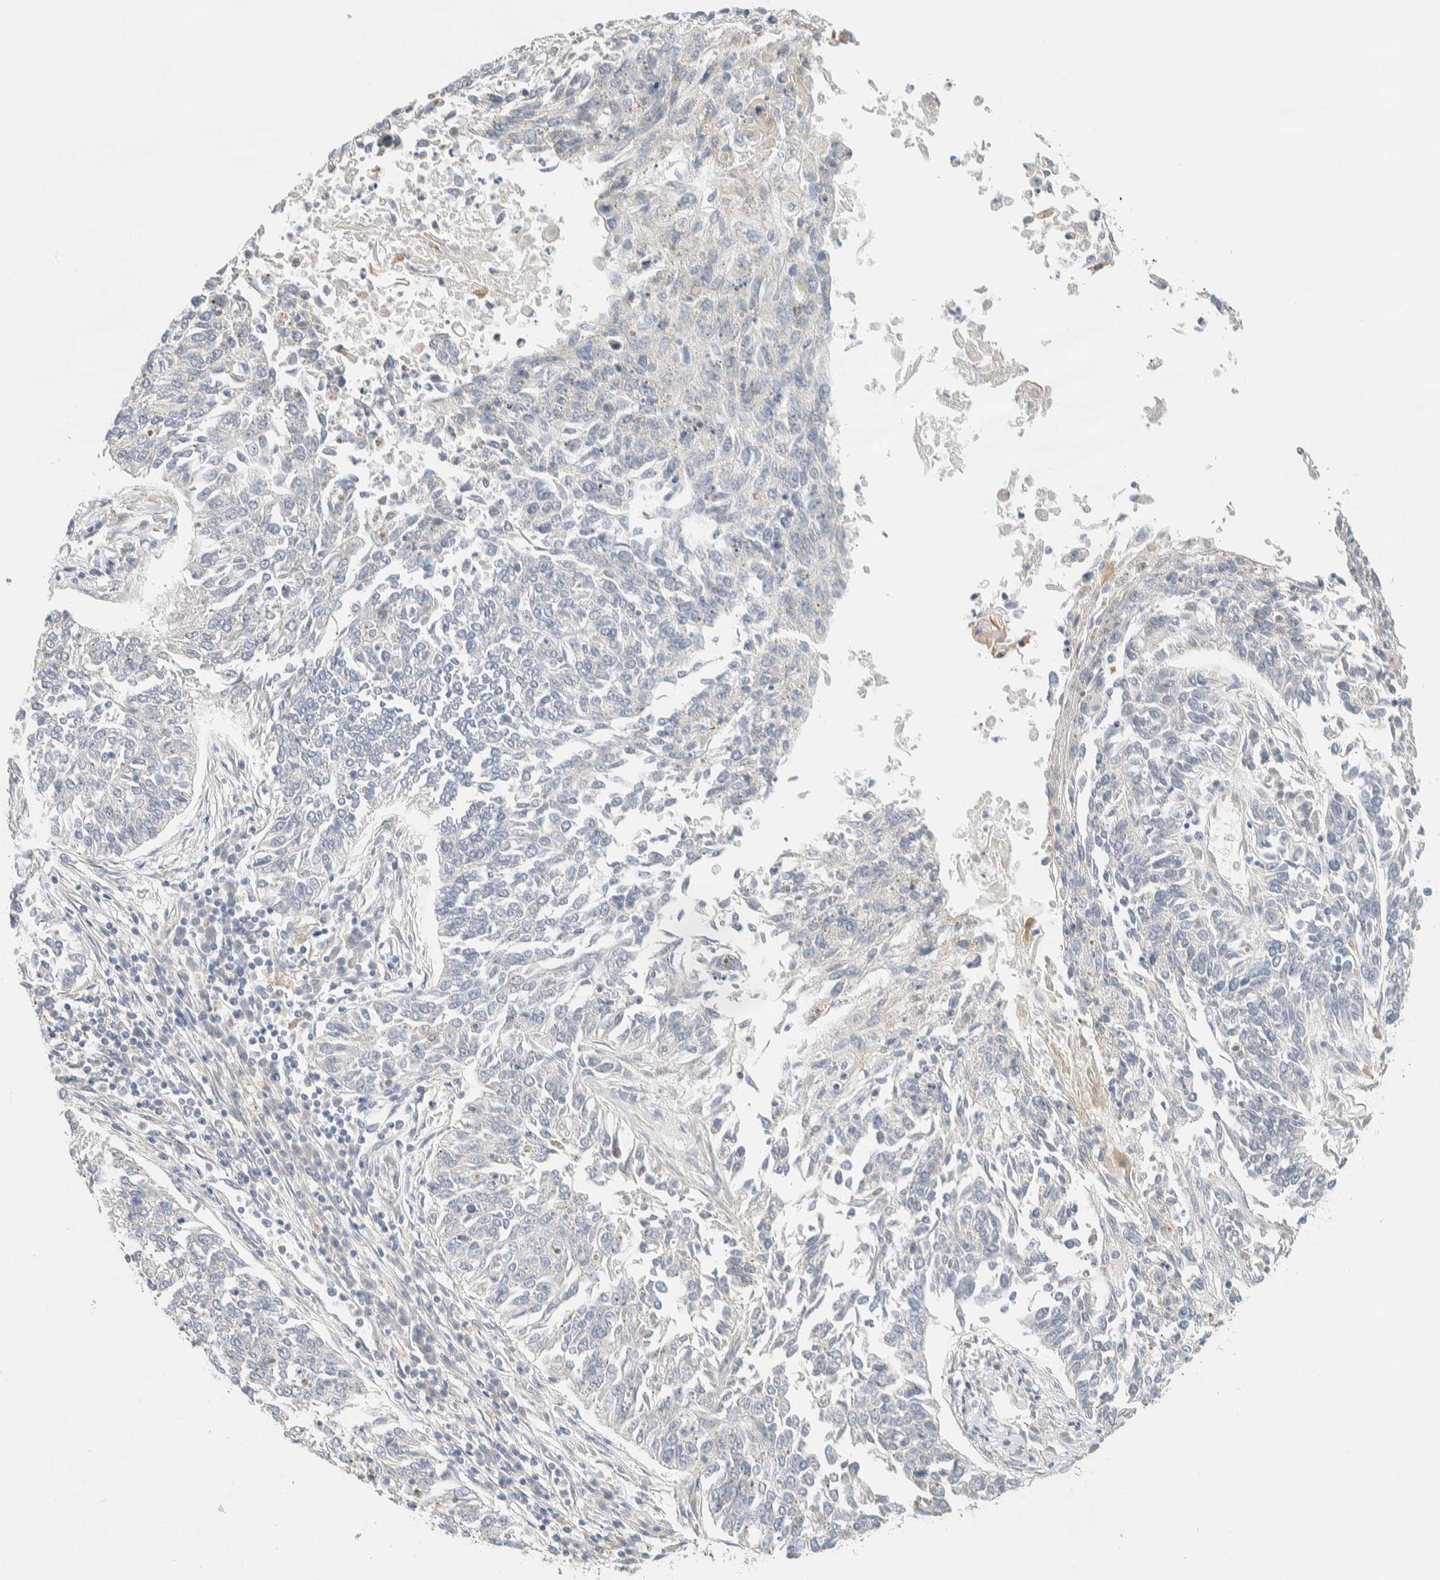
{"staining": {"intensity": "negative", "quantity": "none", "location": "none"}, "tissue": "lung cancer", "cell_type": "Tumor cells", "image_type": "cancer", "snomed": [{"axis": "morphology", "description": "Normal tissue, NOS"}, {"axis": "morphology", "description": "Squamous cell carcinoma, NOS"}, {"axis": "topography", "description": "Cartilage tissue"}, {"axis": "topography", "description": "Bronchus"}, {"axis": "topography", "description": "Lung"}], "caption": "The micrograph shows no staining of tumor cells in squamous cell carcinoma (lung).", "gene": "CDR2", "patient": {"sex": "female", "age": 49}}